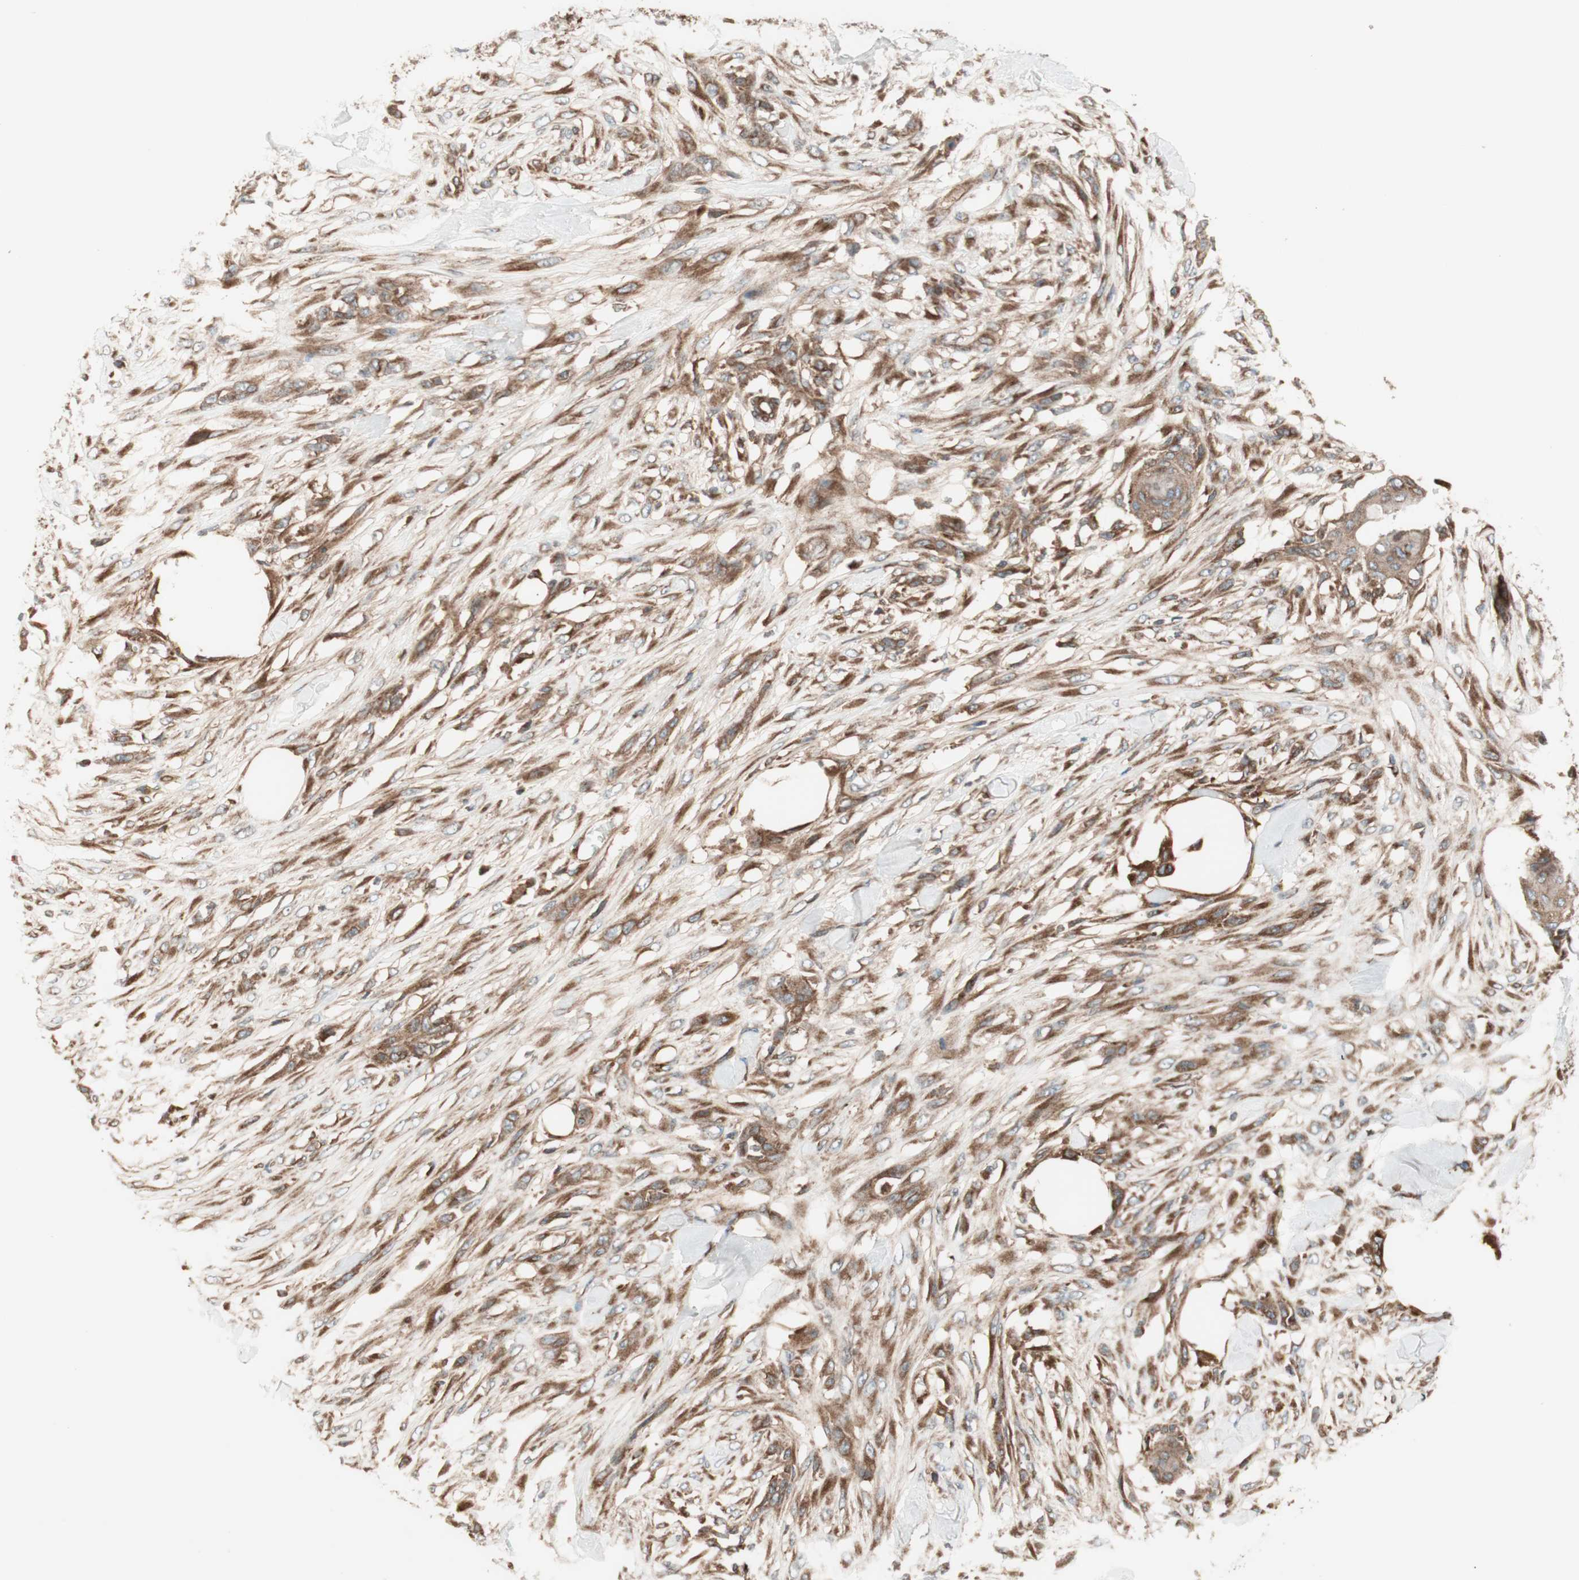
{"staining": {"intensity": "moderate", "quantity": ">75%", "location": "cytoplasmic/membranous"}, "tissue": "skin cancer", "cell_type": "Tumor cells", "image_type": "cancer", "snomed": [{"axis": "morphology", "description": "Squamous cell carcinoma, NOS"}, {"axis": "topography", "description": "Skin"}], "caption": "Skin cancer (squamous cell carcinoma) stained with DAB (3,3'-diaminobenzidine) immunohistochemistry displays medium levels of moderate cytoplasmic/membranous positivity in approximately >75% of tumor cells.", "gene": "RAB5A", "patient": {"sex": "female", "age": 59}}